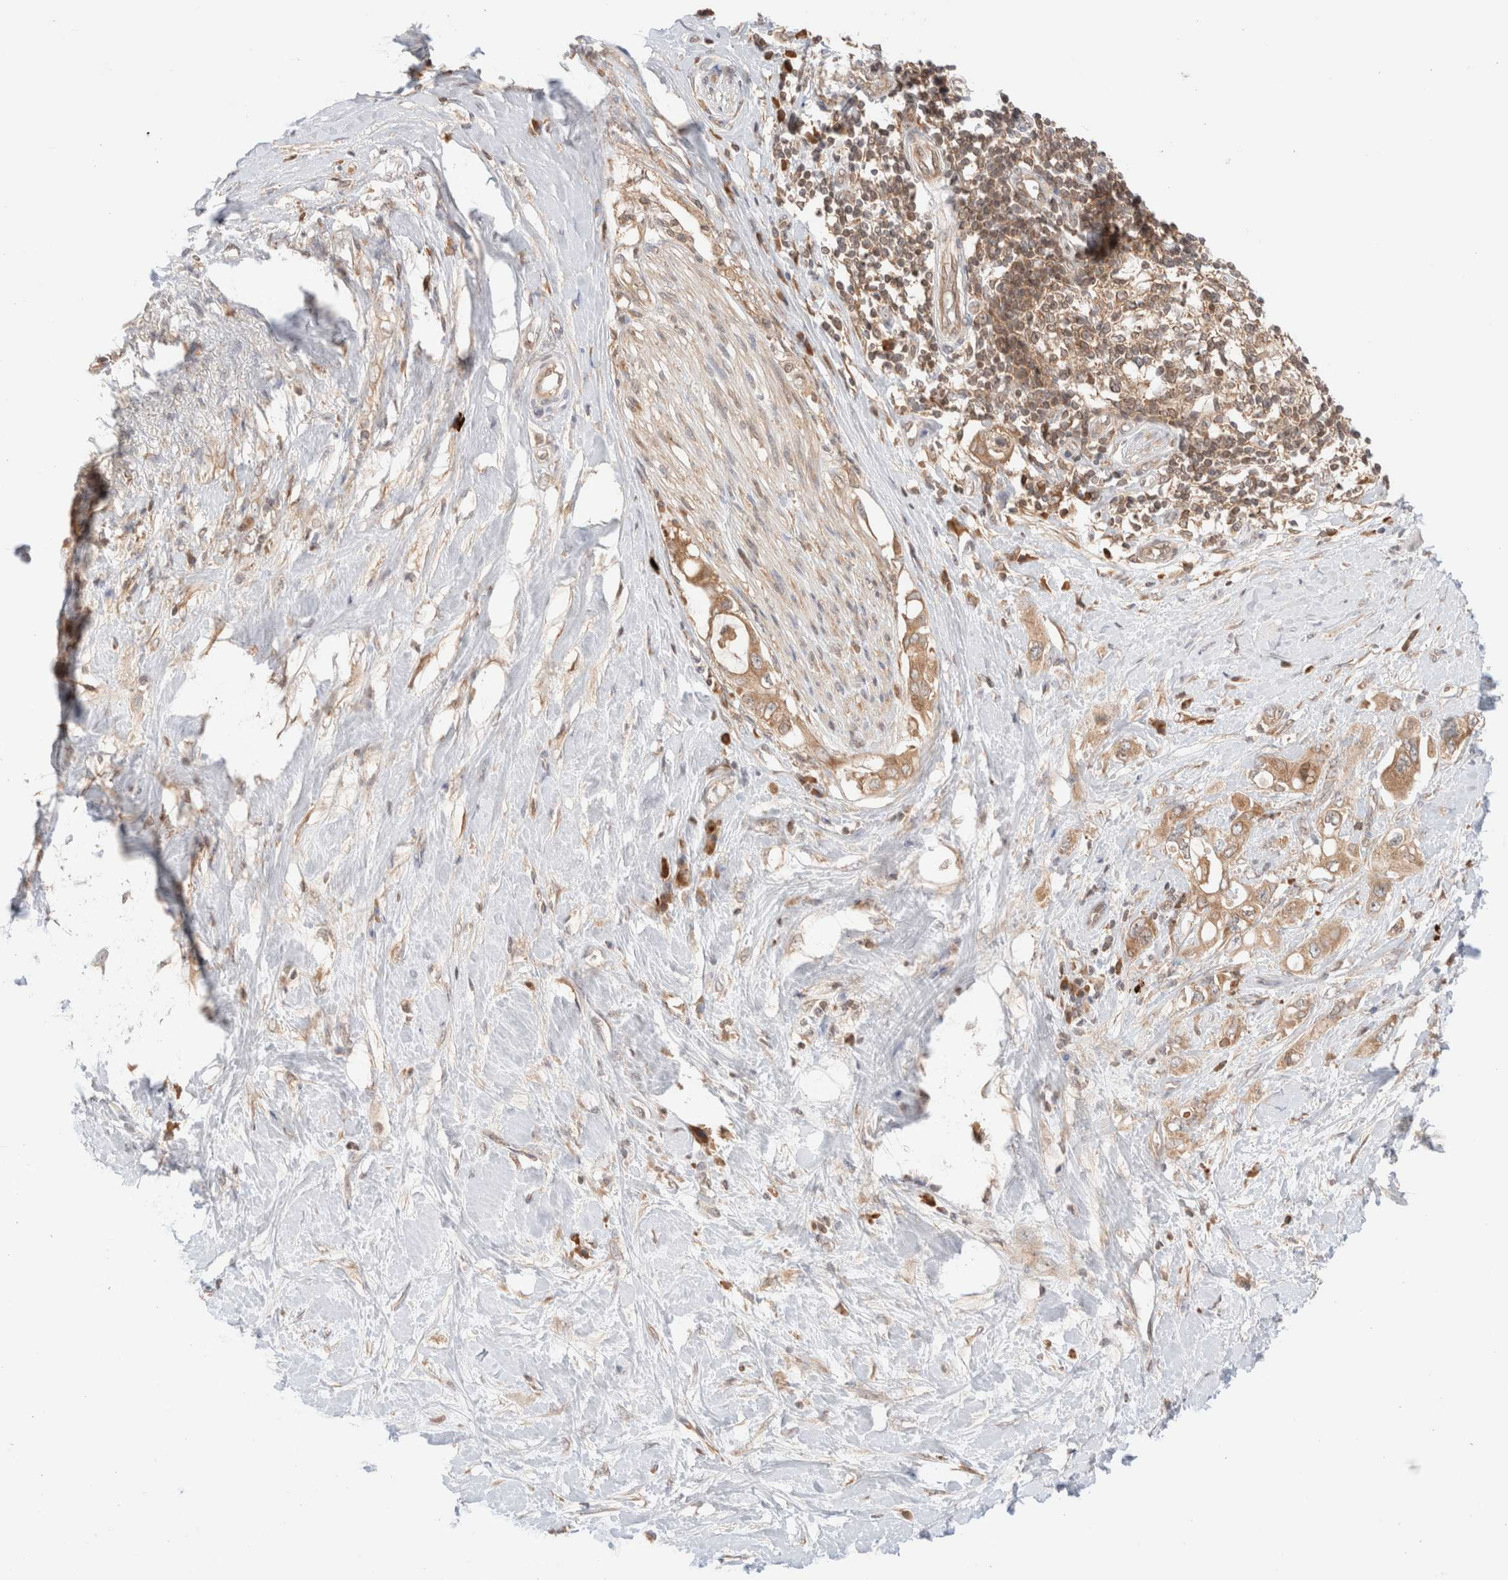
{"staining": {"intensity": "moderate", "quantity": ">75%", "location": "cytoplasmic/membranous"}, "tissue": "pancreatic cancer", "cell_type": "Tumor cells", "image_type": "cancer", "snomed": [{"axis": "morphology", "description": "Adenocarcinoma, NOS"}, {"axis": "topography", "description": "Pancreas"}], "caption": "Immunohistochemical staining of human pancreatic adenocarcinoma displays medium levels of moderate cytoplasmic/membranous protein expression in approximately >75% of tumor cells.", "gene": "XKR4", "patient": {"sex": "female", "age": 56}}